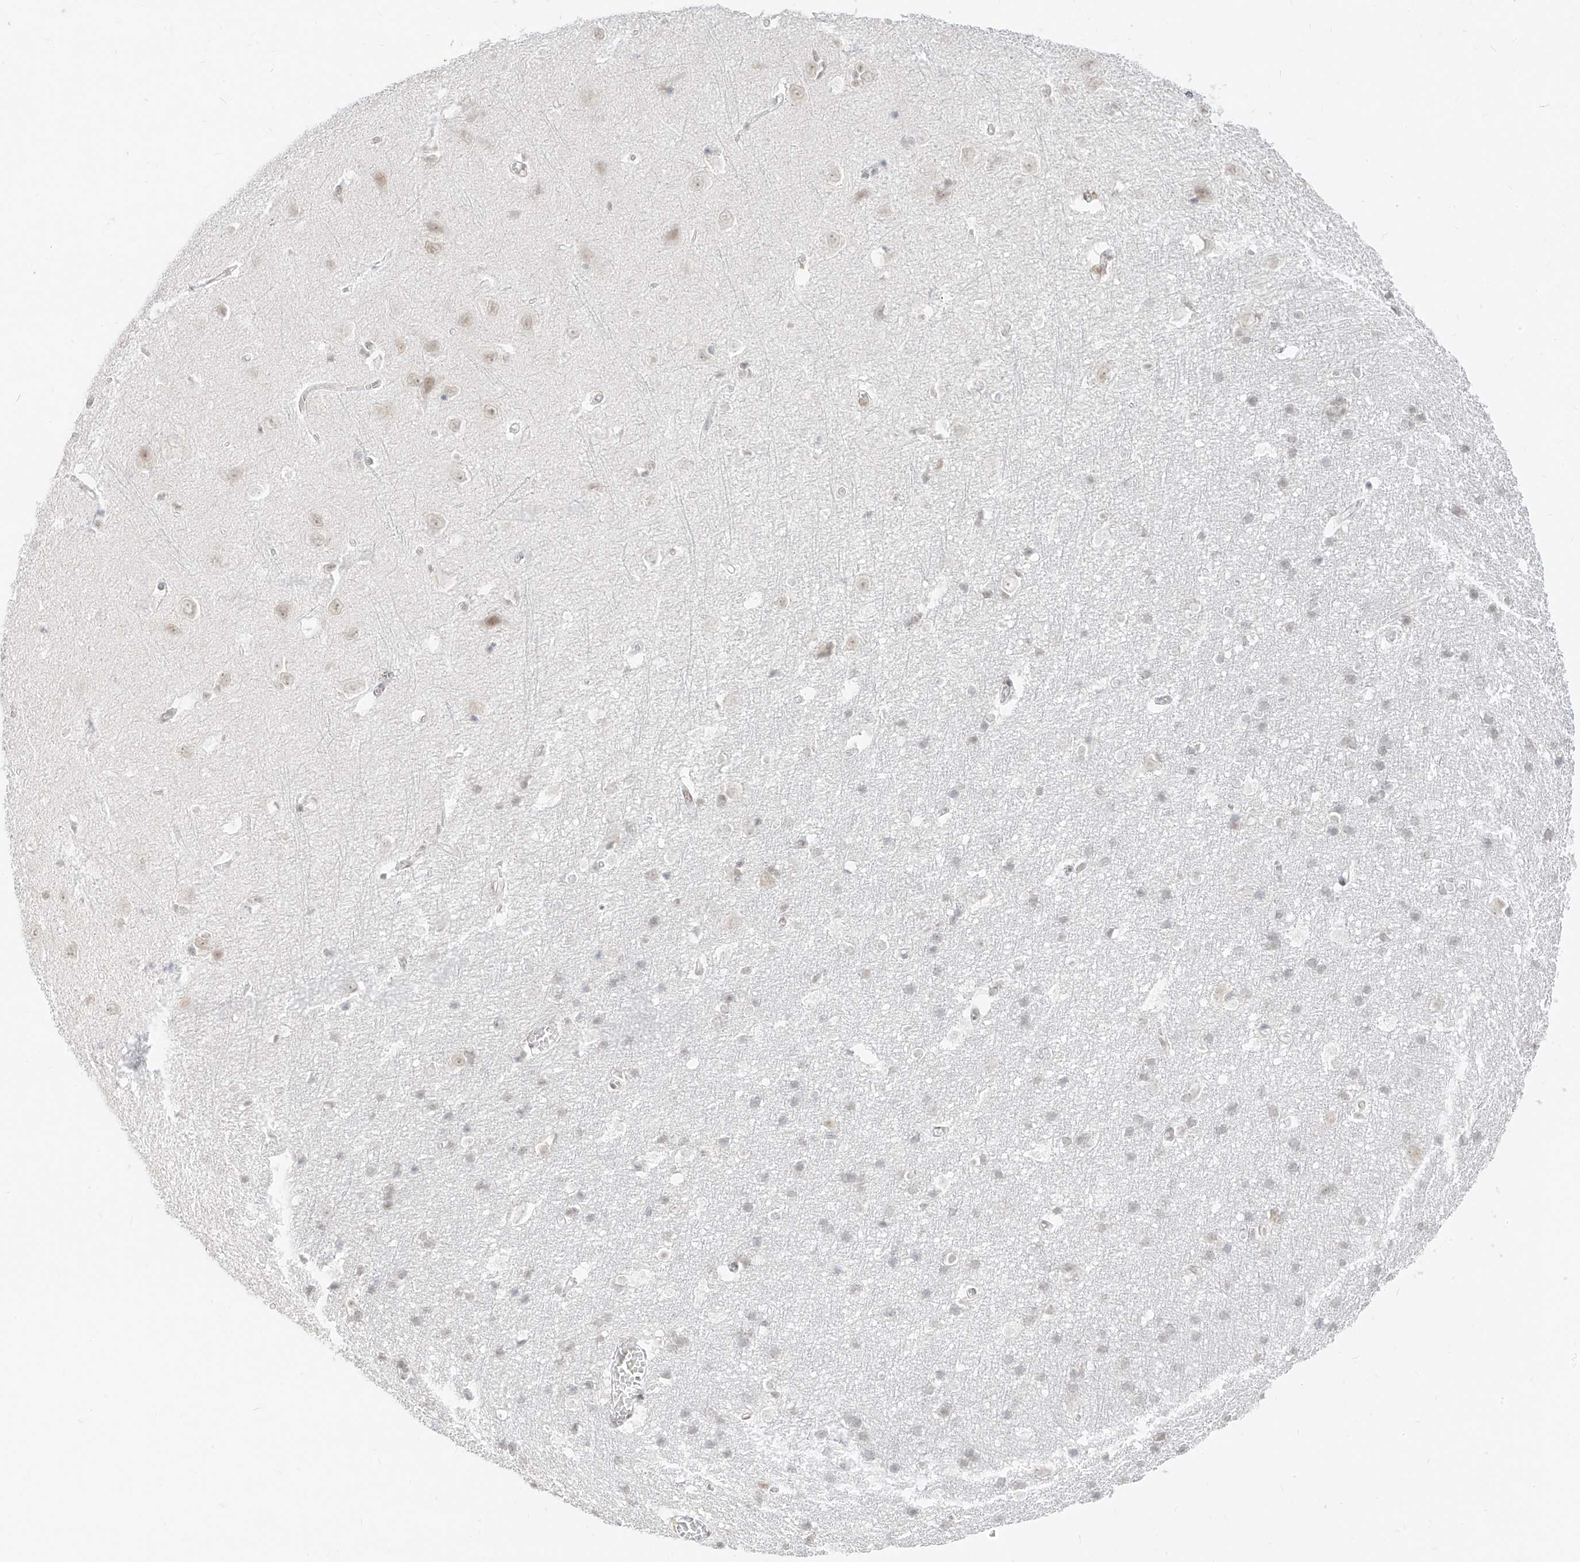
{"staining": {"intensity": "negative", "quantity": "none", "location": "none"}, "tissue": "cerebral cortex", "cell_type": "Endothelial cells", "image_type": "normal", "snomed": [{"axis": "morphology", "description": "Normal tissue, NOS"}, {"axis": "topography", "description": "Cerebral cortex"}], "caption": "Immunohistochemistry (IHC) micrograph of normal cerebral cortex stained for a protein (brown), which displays no positivity in endothelial cells. (DAB (3,3'-diaminobenzidine) immunohistochemistry, high magnification).", "gene": "SUPT5H", "patient": {"sex": "male", "age": 54}}